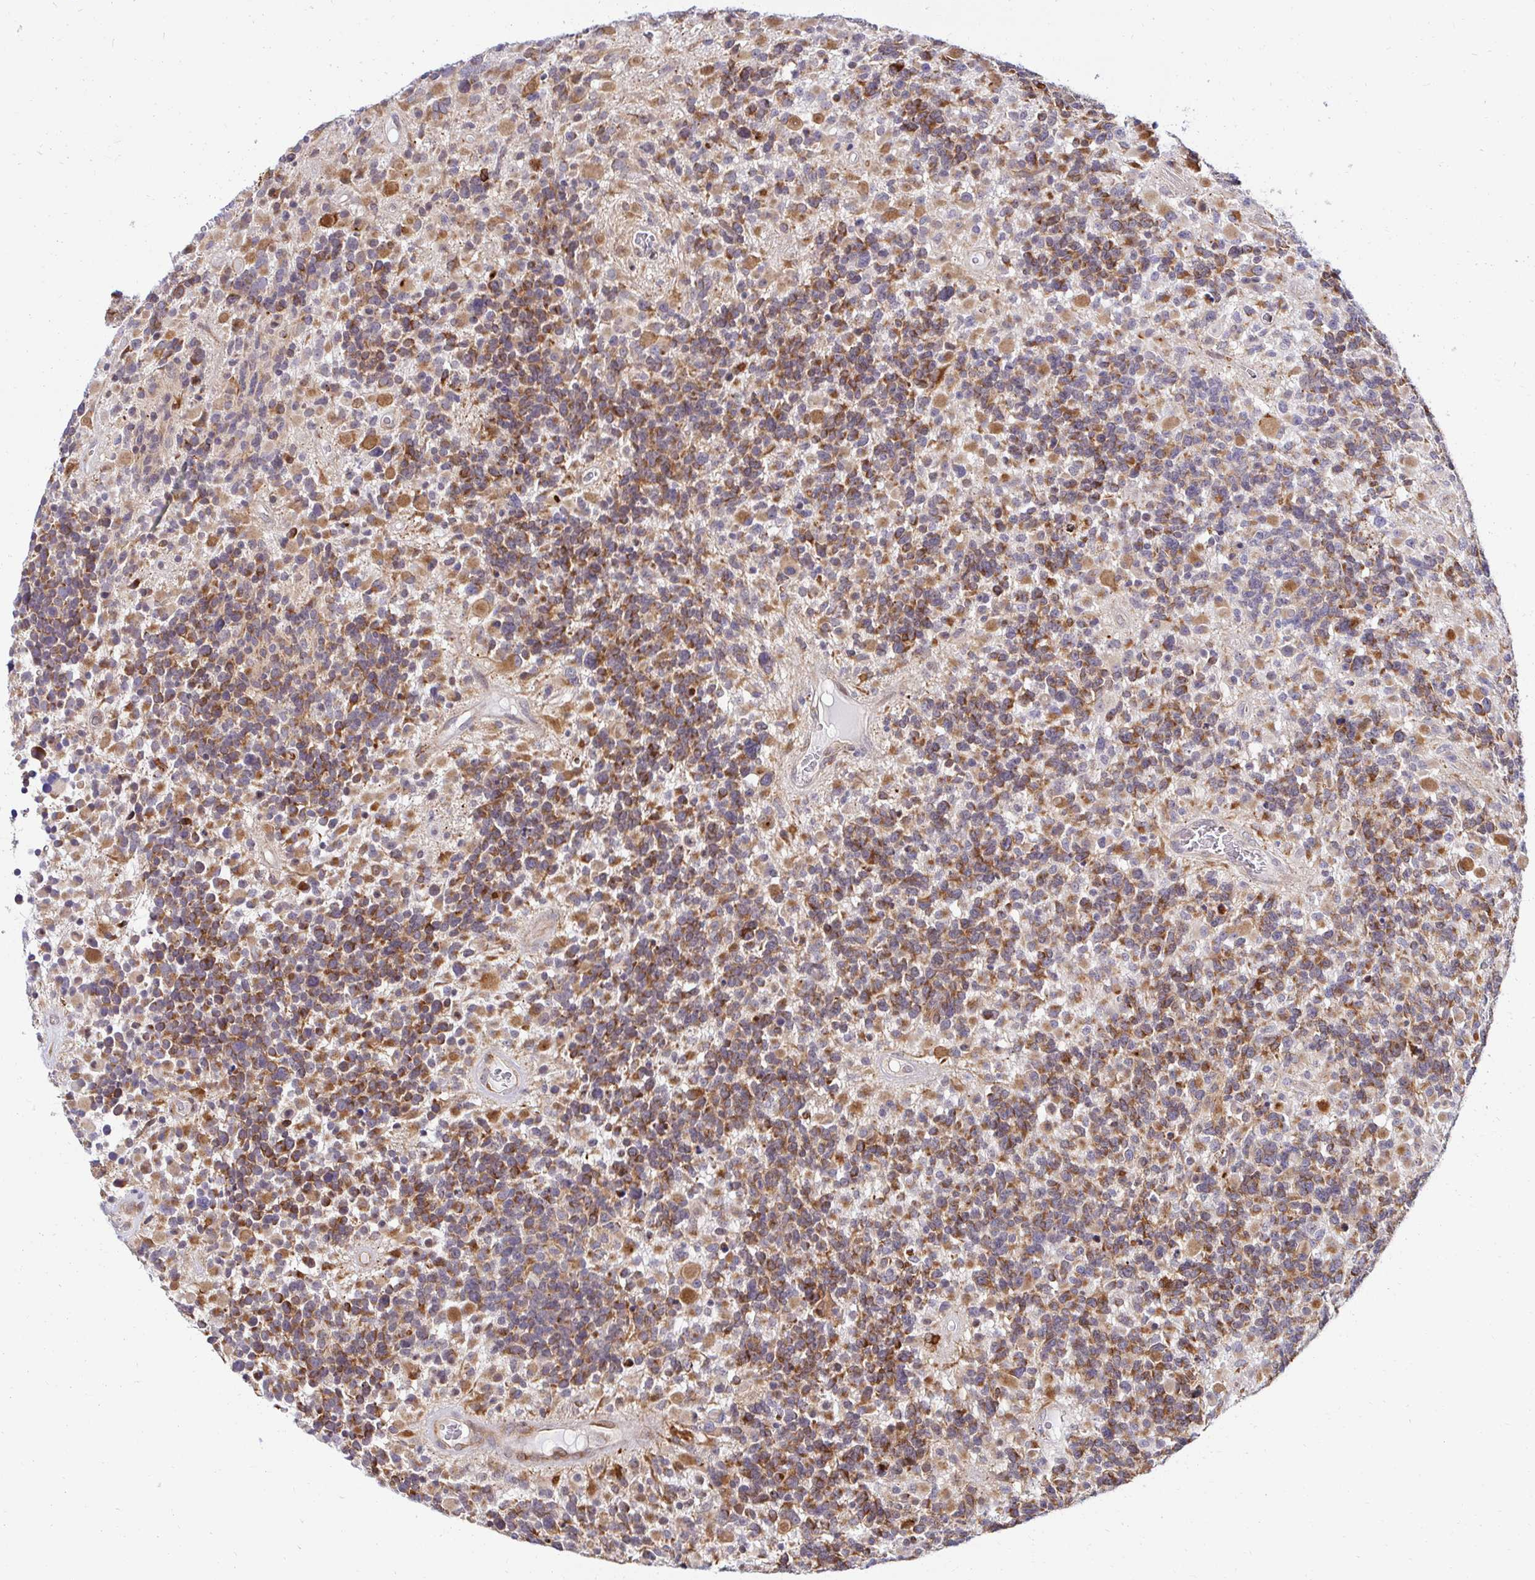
{"staining": {"intensity": "moderate", "quantity": ">75%", "location": "cytoplasmic/membranous"}, "tissue": "glioma", "cell_type": "Tumor cells", "image_type": "cancer", "snomed": [{"axis": "morphology", "description": "Glioma, malignant, High grade"}, {"axis": "topography", "description": "Brain"}], "caption": "Protein expression analysis of glioma exhibits moderate cytoplasmic/membranous positivity in about >75% of tumor cells.", "gene": "HPS1", "patient": {"sex": "female", "age": 40}}